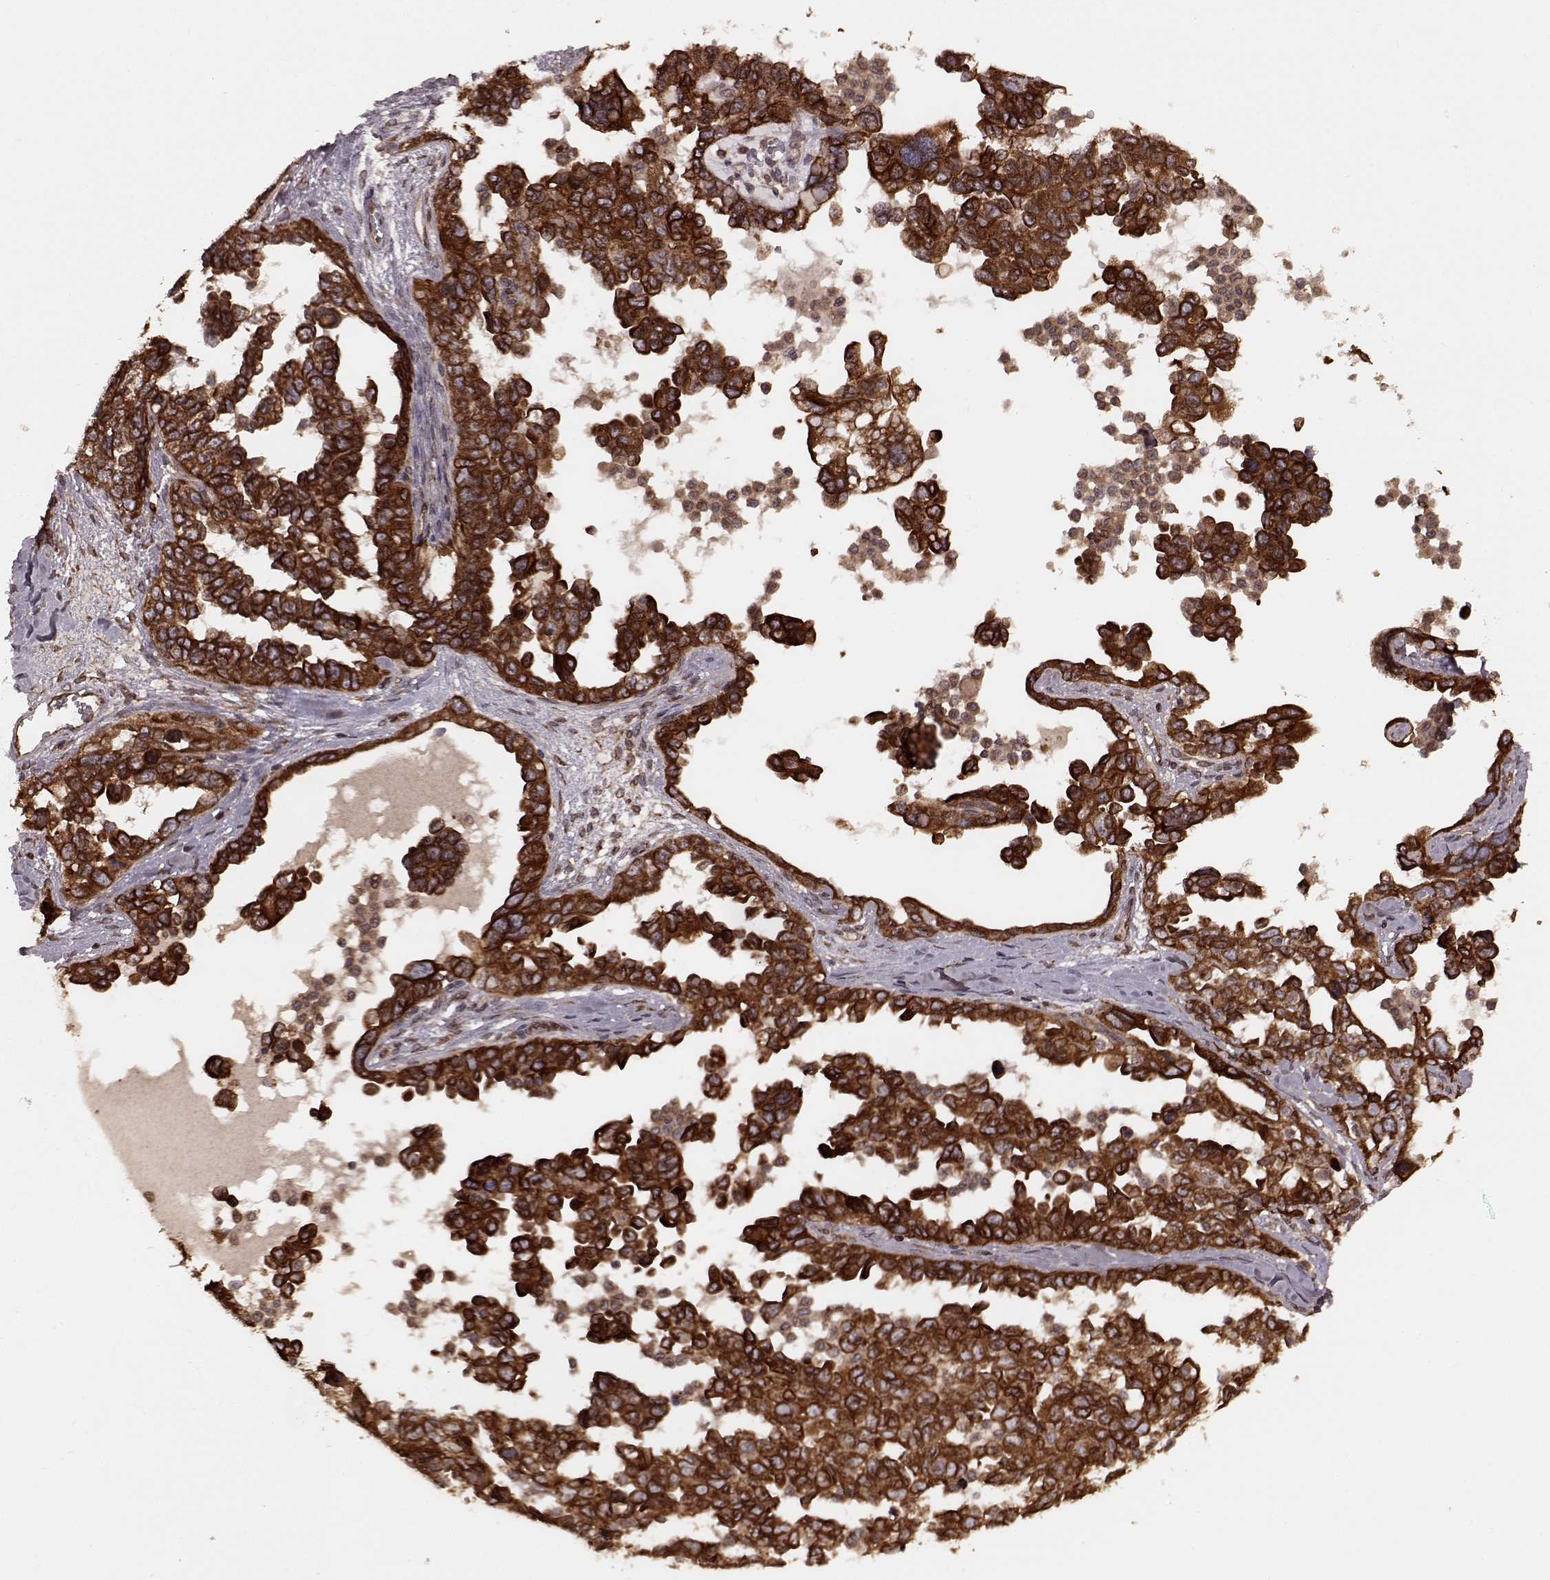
{"staining": {"intensity": "strong", "quantity": ">75%", "location": "cytoplasmic/membranous"}, "tissue": "ovarian cancer", "cell_type": "Tumor cells", "image_type": "cancer", "snomed": [{"axis": "morphology", "description": "Cystadenocarcinoma, serous, NOS"}, {"axis": "topography", "description": "Ovary"}], "caption": "IHC of ovarian serous cystadenocarcinoma shows high levels of strong cytoplasmic/membranous staining in approximately >75% of tumor cells.", "gene": "AGPAT1", "patient": {"sex": "female", "age": 69}}